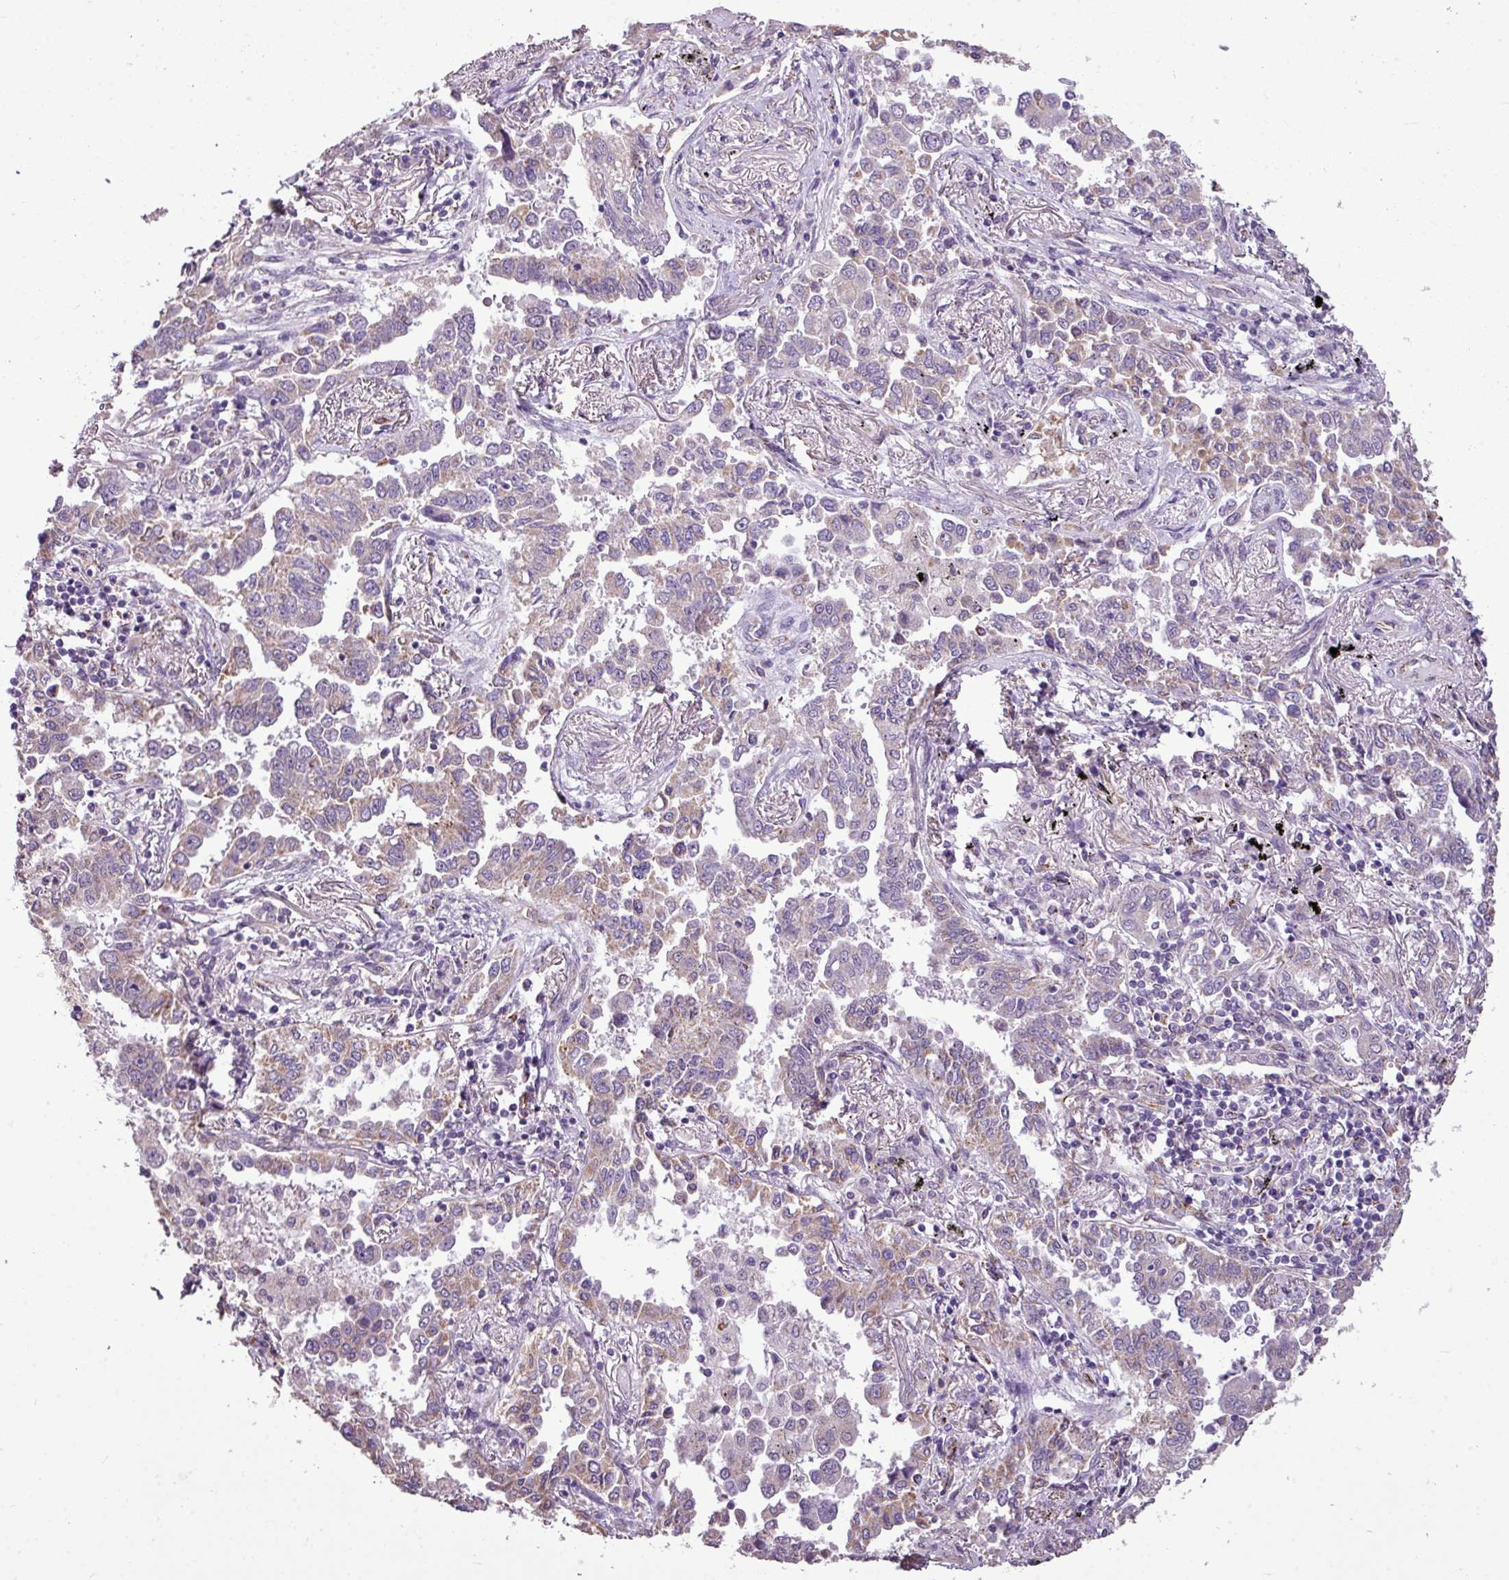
{"staining": {"intensity": "weak", "quantity": "25%-75%", "location": "cytoplasmic/membranous"}, "tissue": "lung cancer", "cell_type": "Tumor cells", "image_type": "cancer", "snomed": [{"axis": "morphology", "description": "Adenocarcinoma, NOS"}, {"axis": "topography", "description": "Lung"}], "caption": "Lung adenocarcinoma was stained to show a protein in brown. There is low levels of weak cytoplasmic/membranous positivity in about 25%-75% of tumor cells. (brown staining indicates protein expression, while blue staining denotes nuclei).", "gene": "ALDH2", "patient": {"sex": "male", "age": 67}}